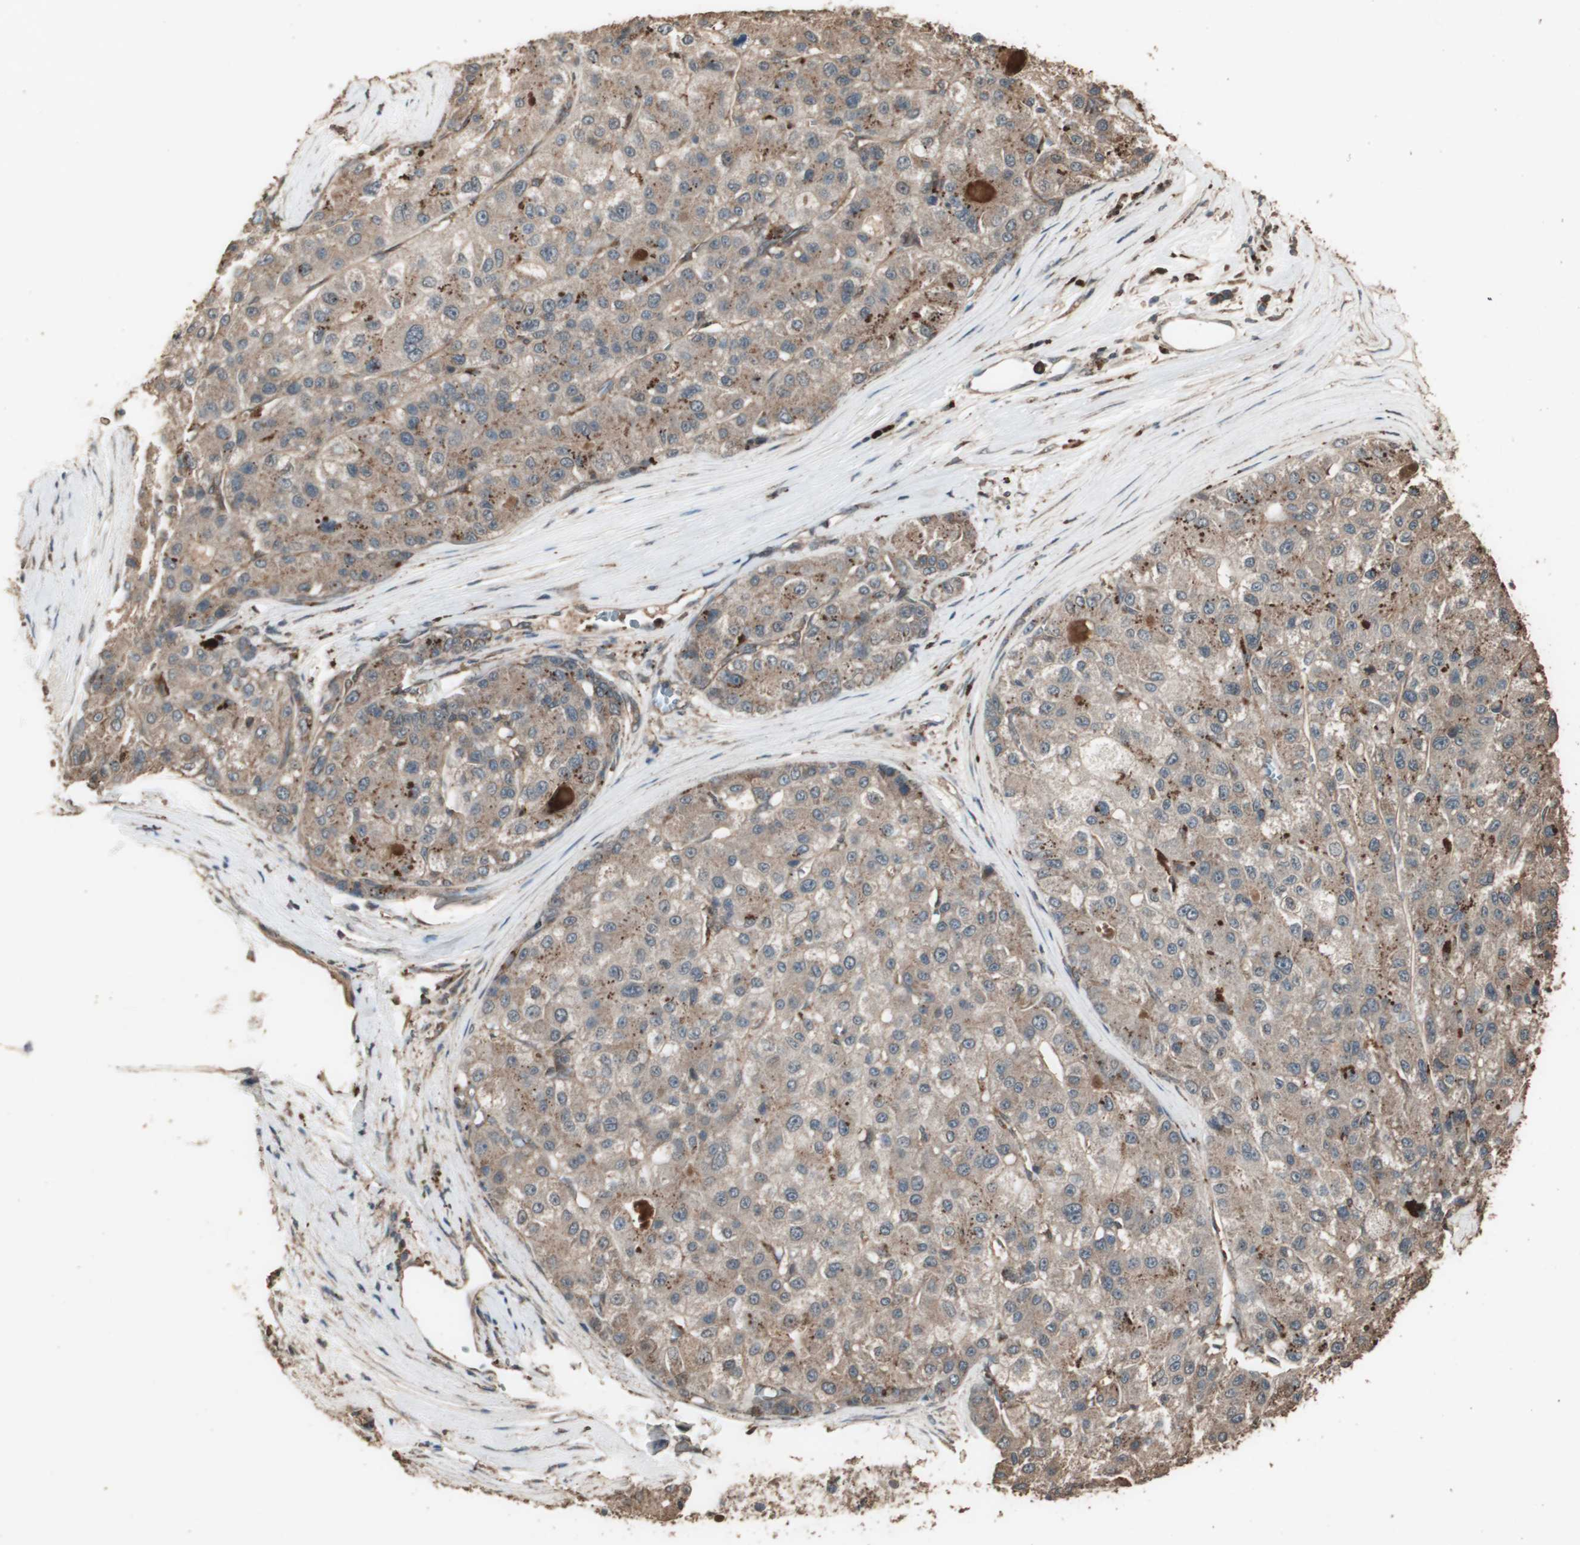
{"staining": {"intensity": "weak", "quantity": ">75%", "location": "cytoplasmic/membranous"}, "tissue": "liver cancer", "cell_type": "Tumor cells", "image_type": "cancer", "snomed": [{"axis": "morphology", "description": "Carcinoma, Hepatocellular, NOS"}, {"axis": "topography", "description": "Liver"}], "caption": "High-magnification brightfield microscopy of liver cancer (hepatocellular carcinoma) stained with DAB (brown) and counterstained with hematoxylin (blue). tumor cells exhibit weak cytoplasmic/membranous staining is present in about>75% of cells.", "gene": "CCN4", "patient": {"sex": "male", "age": 80}}